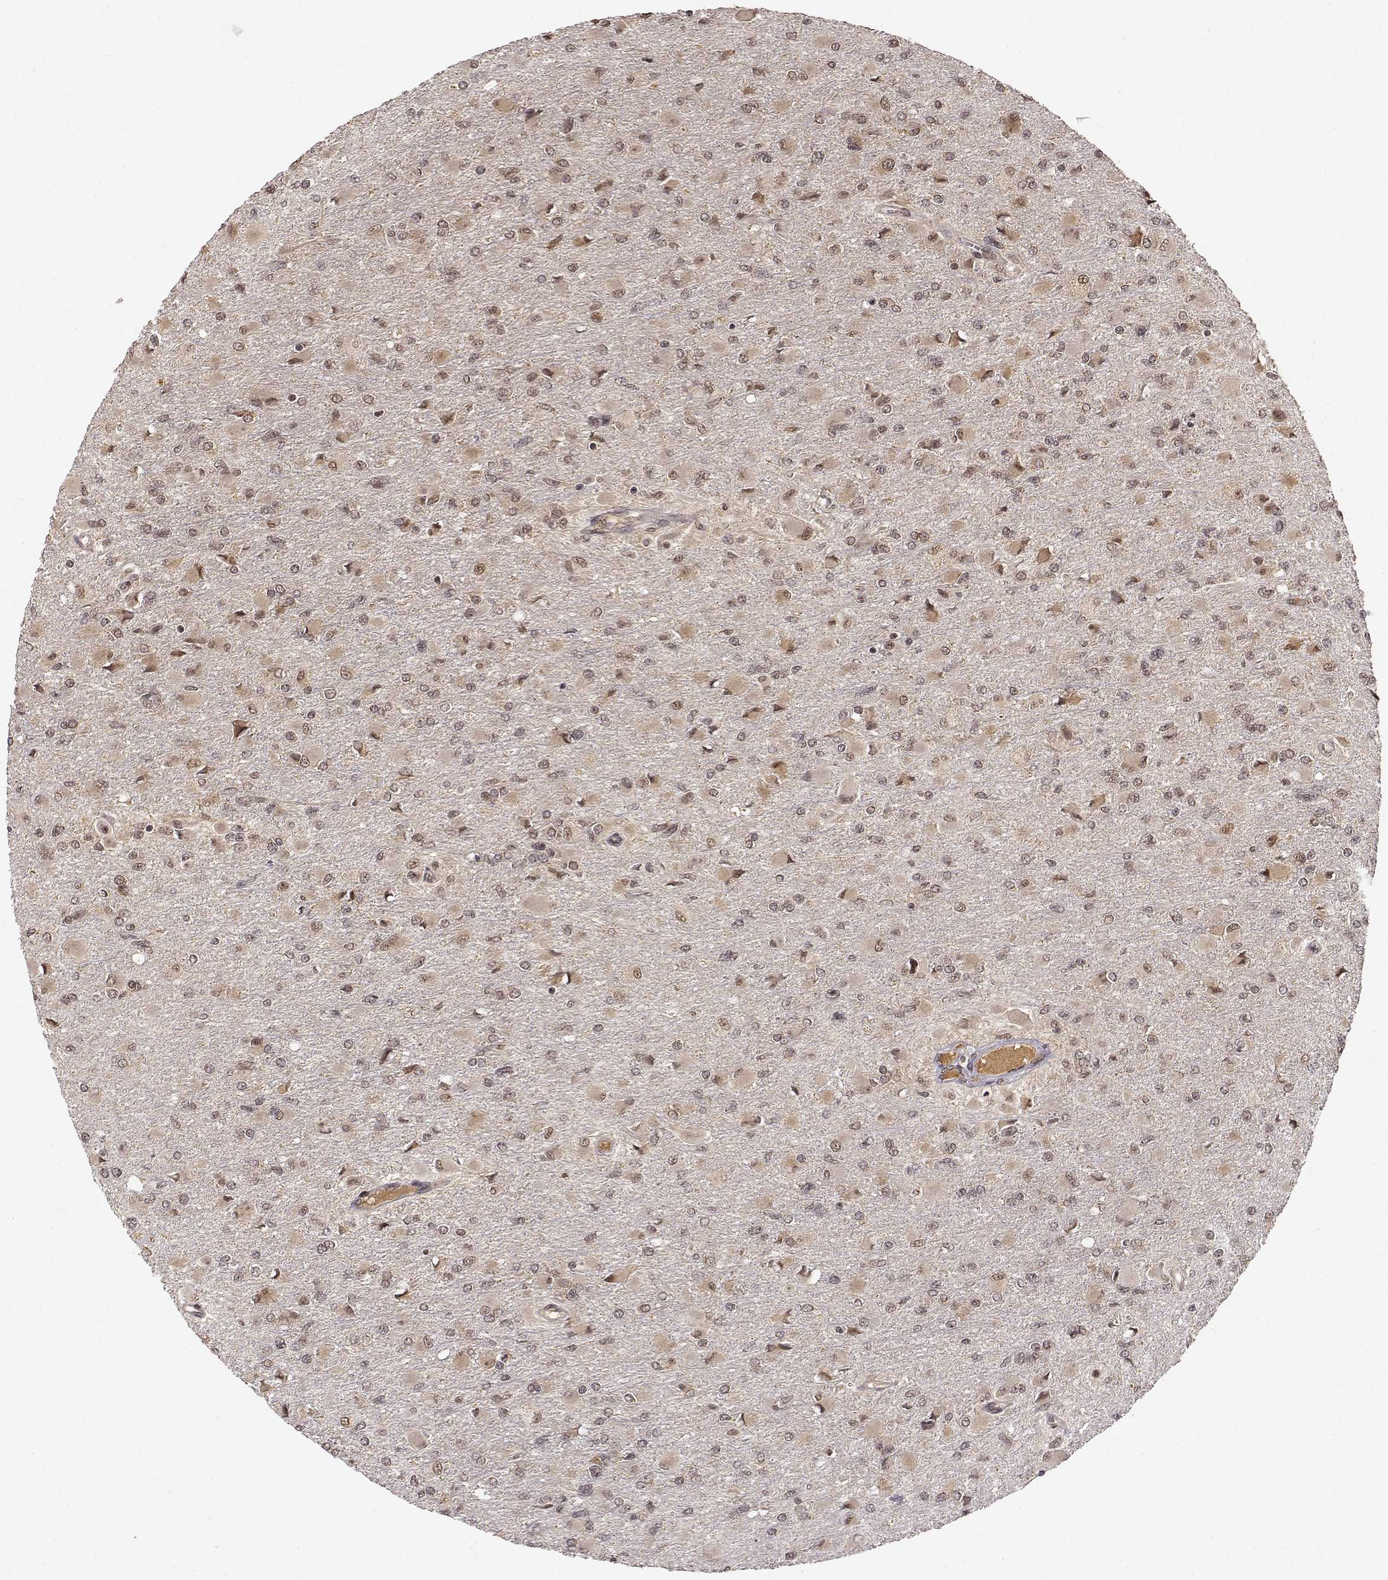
{"staining": {"intensity": "weak", "quantity": "25%-75%", "location": "cytoplasmic/membranous,nuclear"}, "tissue": "glioma", "cell_type": "Tumor cells", "image_type": "cancer", "snomed": [{"axis": "morphology", "description": "Glioma, malignant, High grade"}, {"axis": "topography", "description": "Cerebral cortex"}], "caption": "This is an image of immunohistochemistry staining of malignant glioma (high-grade), which shows weak positivity in the cytoplasmic/membranous and nuclear of tumor cells.", "gene": "MAEA", "patient": {"sex": "female", "age": 36}}